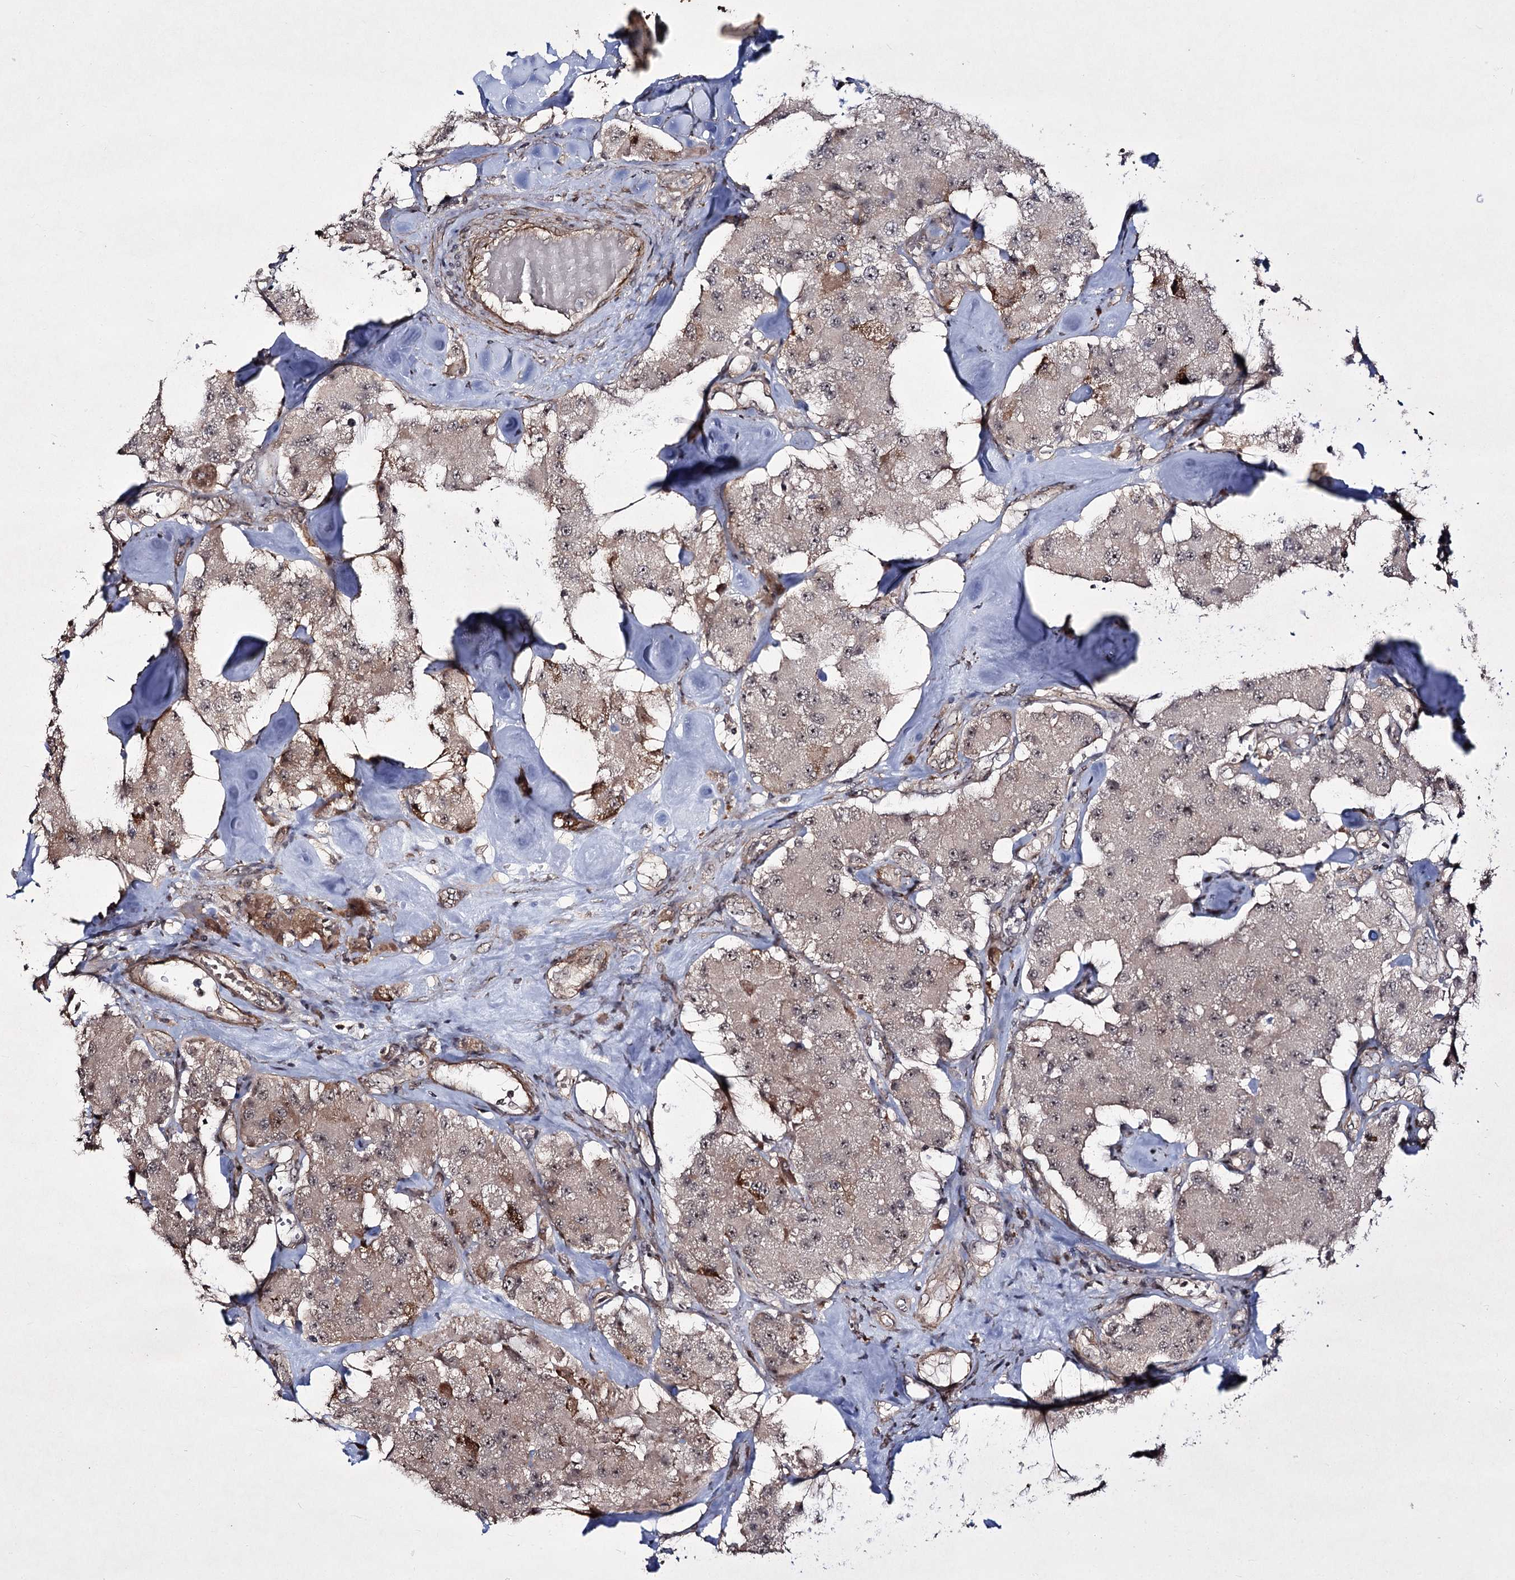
{"staining": {"intensity": "weak", "quantity": "<25%", "location": "cytoplasmic/membranous,nuclear"}, "tissue": "carcinoid", "cell_type": "Tumor cells", "image_type": "cancer", "snomed": [{"axis": "morphology", "description": "Carcinoid, malignant, NOS"}, {"axis": "topography", "description": "Pancreas"}], "caption": "Tumor cells are negative for protein expression in human carcinoid (malignant).", "gene": "CCDC59", "patient": {"sex": "male", "age": 41}}